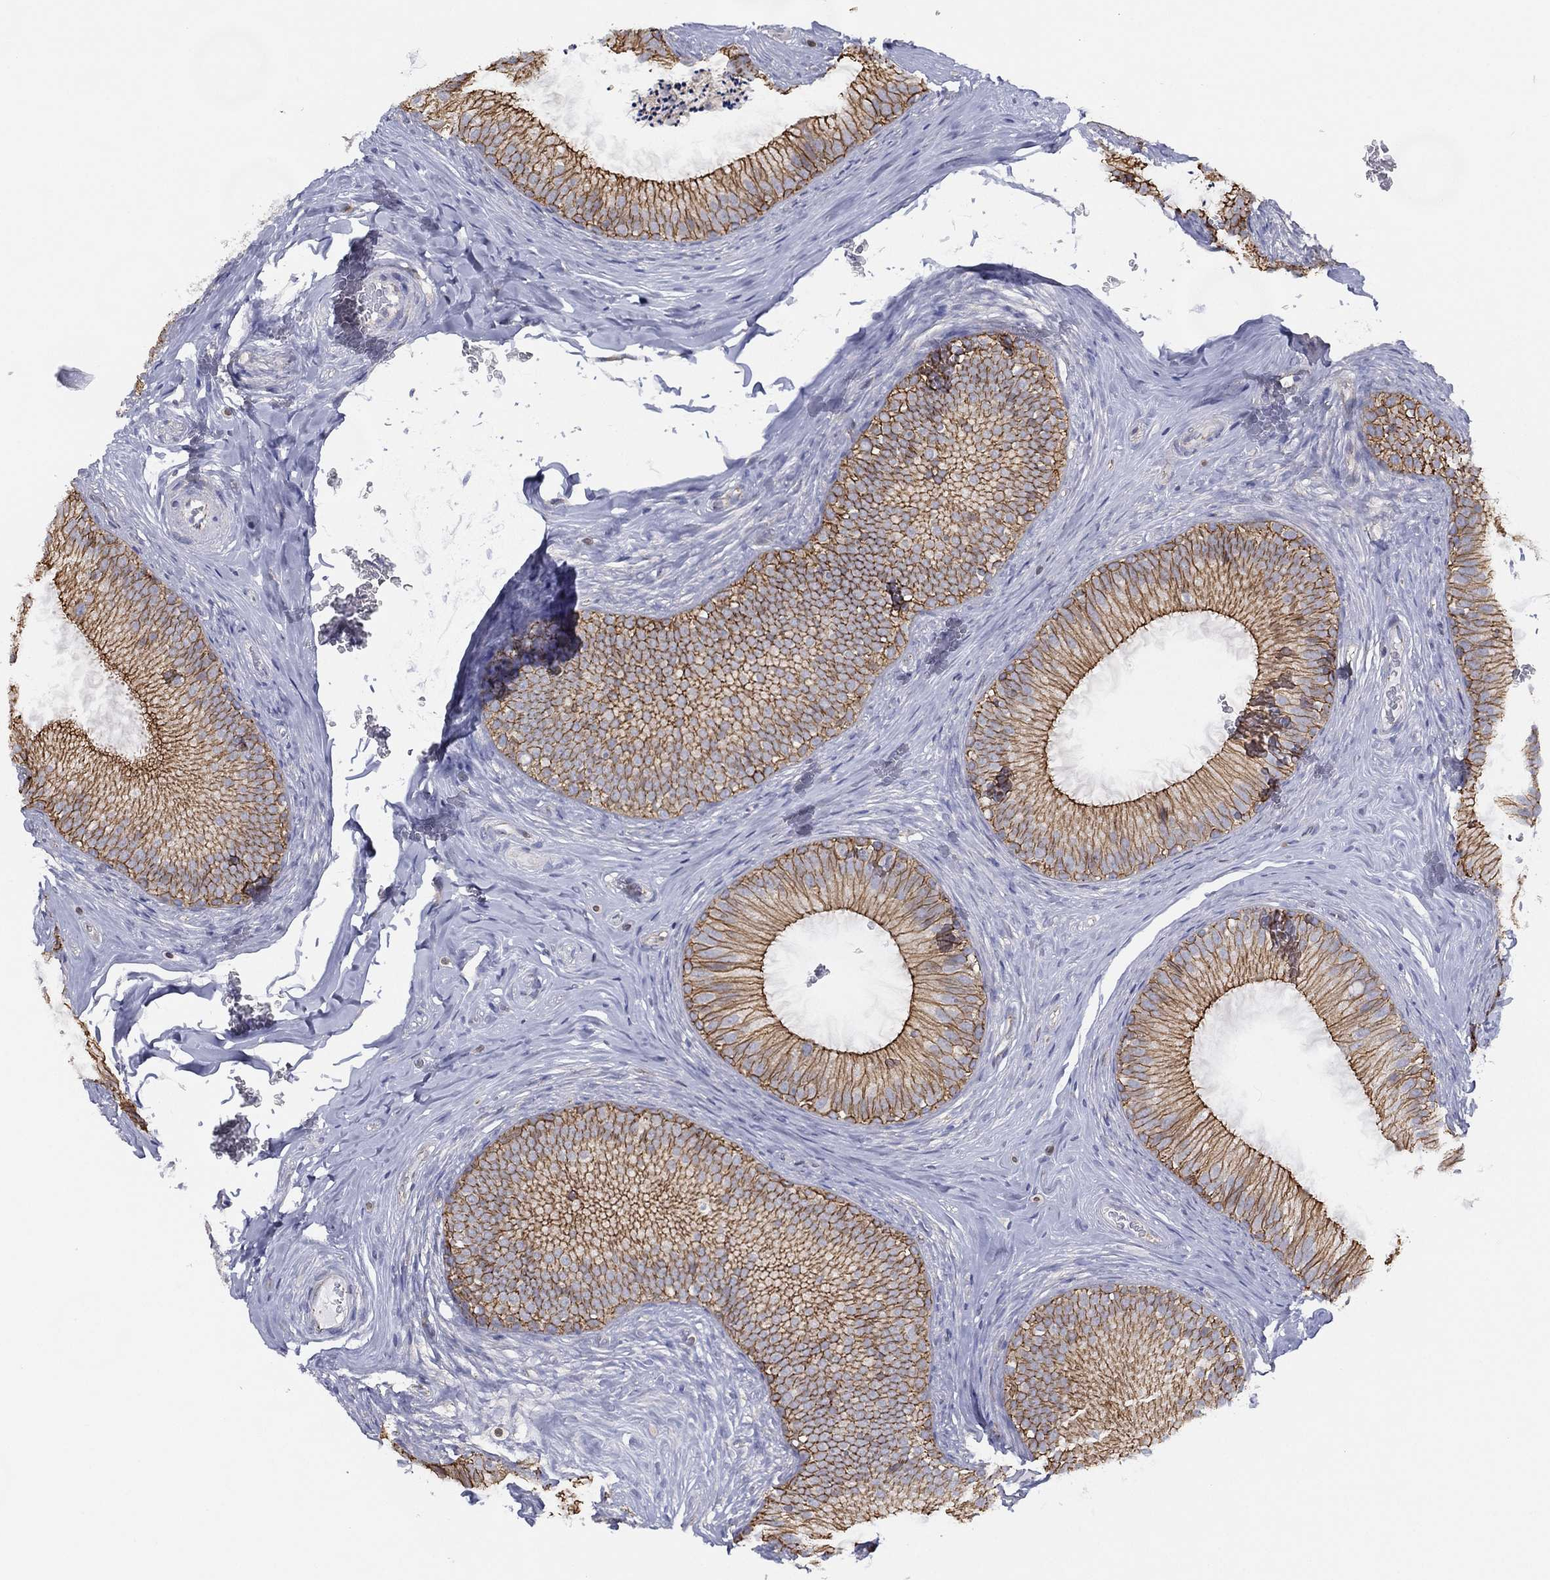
{"staining": {"intensity": "strong", "quantity": ">75%", "location": "cytoplasmic/membranous"}, "tissue": "epididymis", "cell_type": "Glandular cells", "image_type": "normal", "snomed": [{"axis": "morphology", "description": "Normal tissue, NOS"}, {"axis": "morphology", "description": "Carcinoma, Embryonal, NOS"}, {"axis": "topography", "description": "Testis"}, {"axis": "topography", "description": "Epididymis"}], "caption": "Immunohistochemistry (IHC) photomicrograph of benign epididymis: epididymis stained using immunohistochemistry displays high levels of strong protein expression localized specifically in the cytoplasmic/membranous of glandular cells, appearing as a cytoplasmic/membranous brown color.", "gene": "ZNF223", "patient": {"sex": "male", "age": 24}}